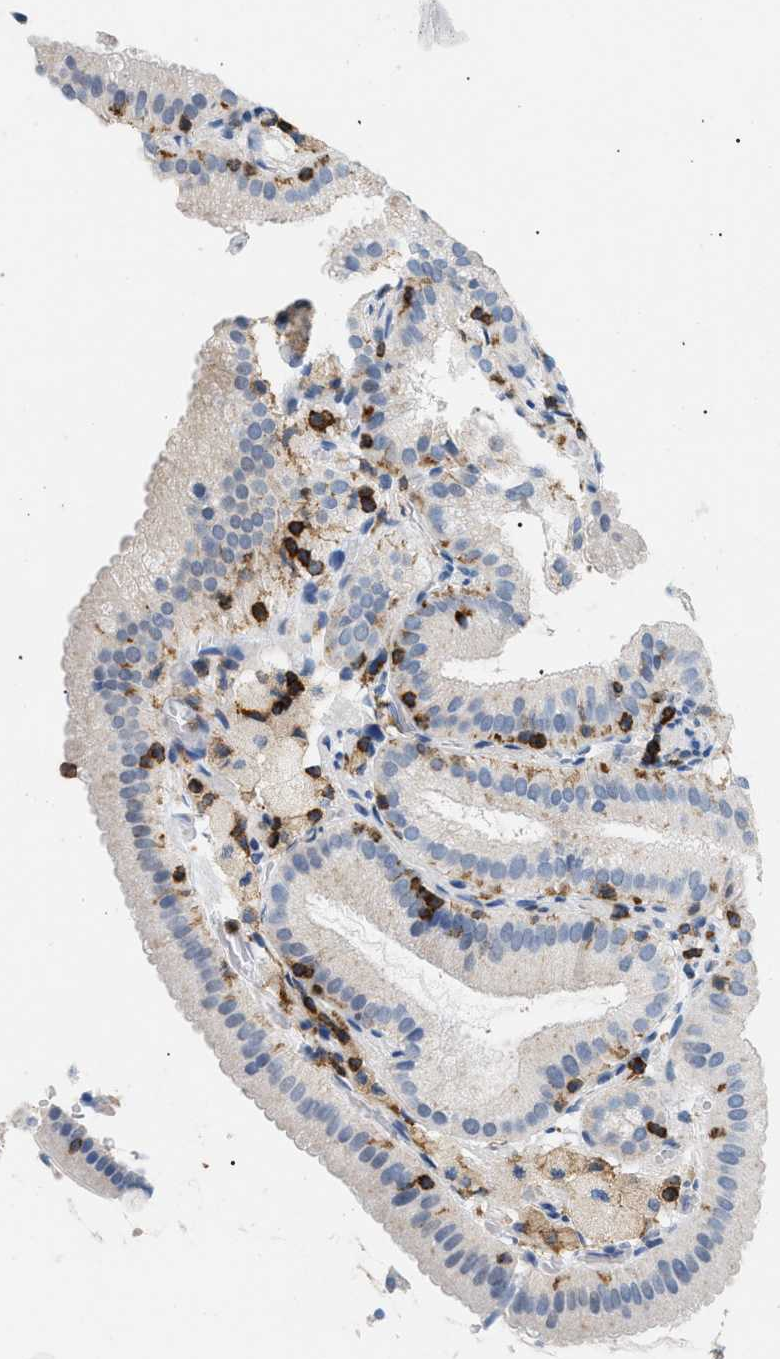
{"staining": {"intensity": "negative", "quantity": "none", "location": "none"}, "tissue": "gallbladder", "cell_type": "Glandular cells", "image_type": "normal", "snomed": [{"axis": "morphology", "description": "Normal tissue, NOS"}, {"axis": "topography", "description": "Gallbladder"}], "caption": "Immunohistochemical staining of benign human gallbladder shows no significant positivity in glandular cells. (Stains: DAB IHC with hematoxylin counter stain, Microscopy: brightfield microscopy at high magnification).", "gene": "INPP5D", "patient": {"sex": "male", "age": 54}}